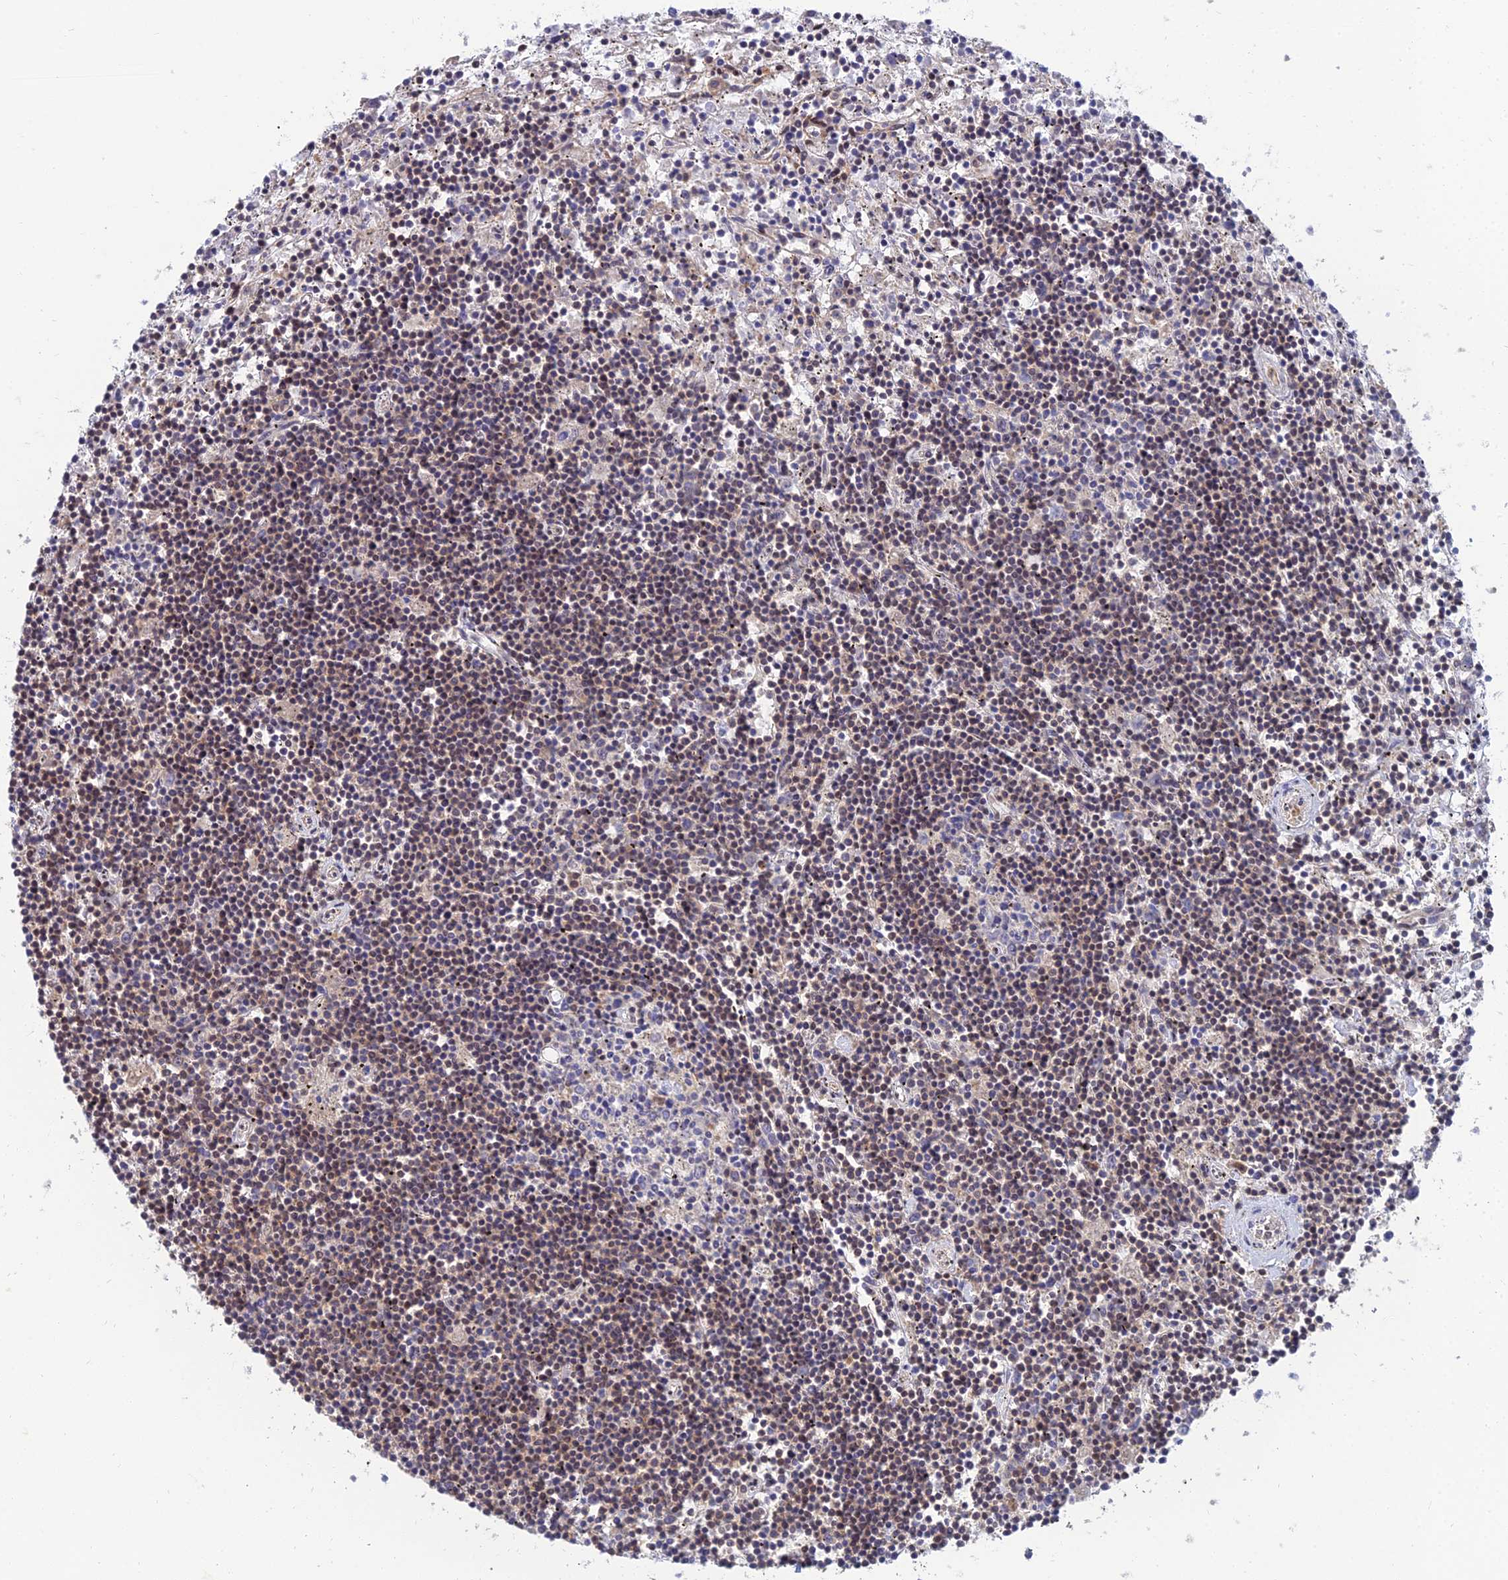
{"staining": {"intensity": "weak", "quantity": "25%-75%", "location": "cytoplasmic/membranous,nuclear"}, "tissue": "lymphoma", "cell_type": "Tumor cells", "image_type": "cancer", "snomed": [{"axis": "morphology", "description": "Malignant lymphoma, non-Hodgkin's type, Low grade"}, {"axis": "topography", "description": "Spleen"}], "caption": "Immunohistochemical staining of human malignant lymphoma, non-Hodgkin's type (low-grade) shows weak cytoplasmic/membranous and nuclear protein positivity in about 25%-75% of tumor cells.", "gene": "DNPEP", "patient": {"sex": "male", "age": 76}}